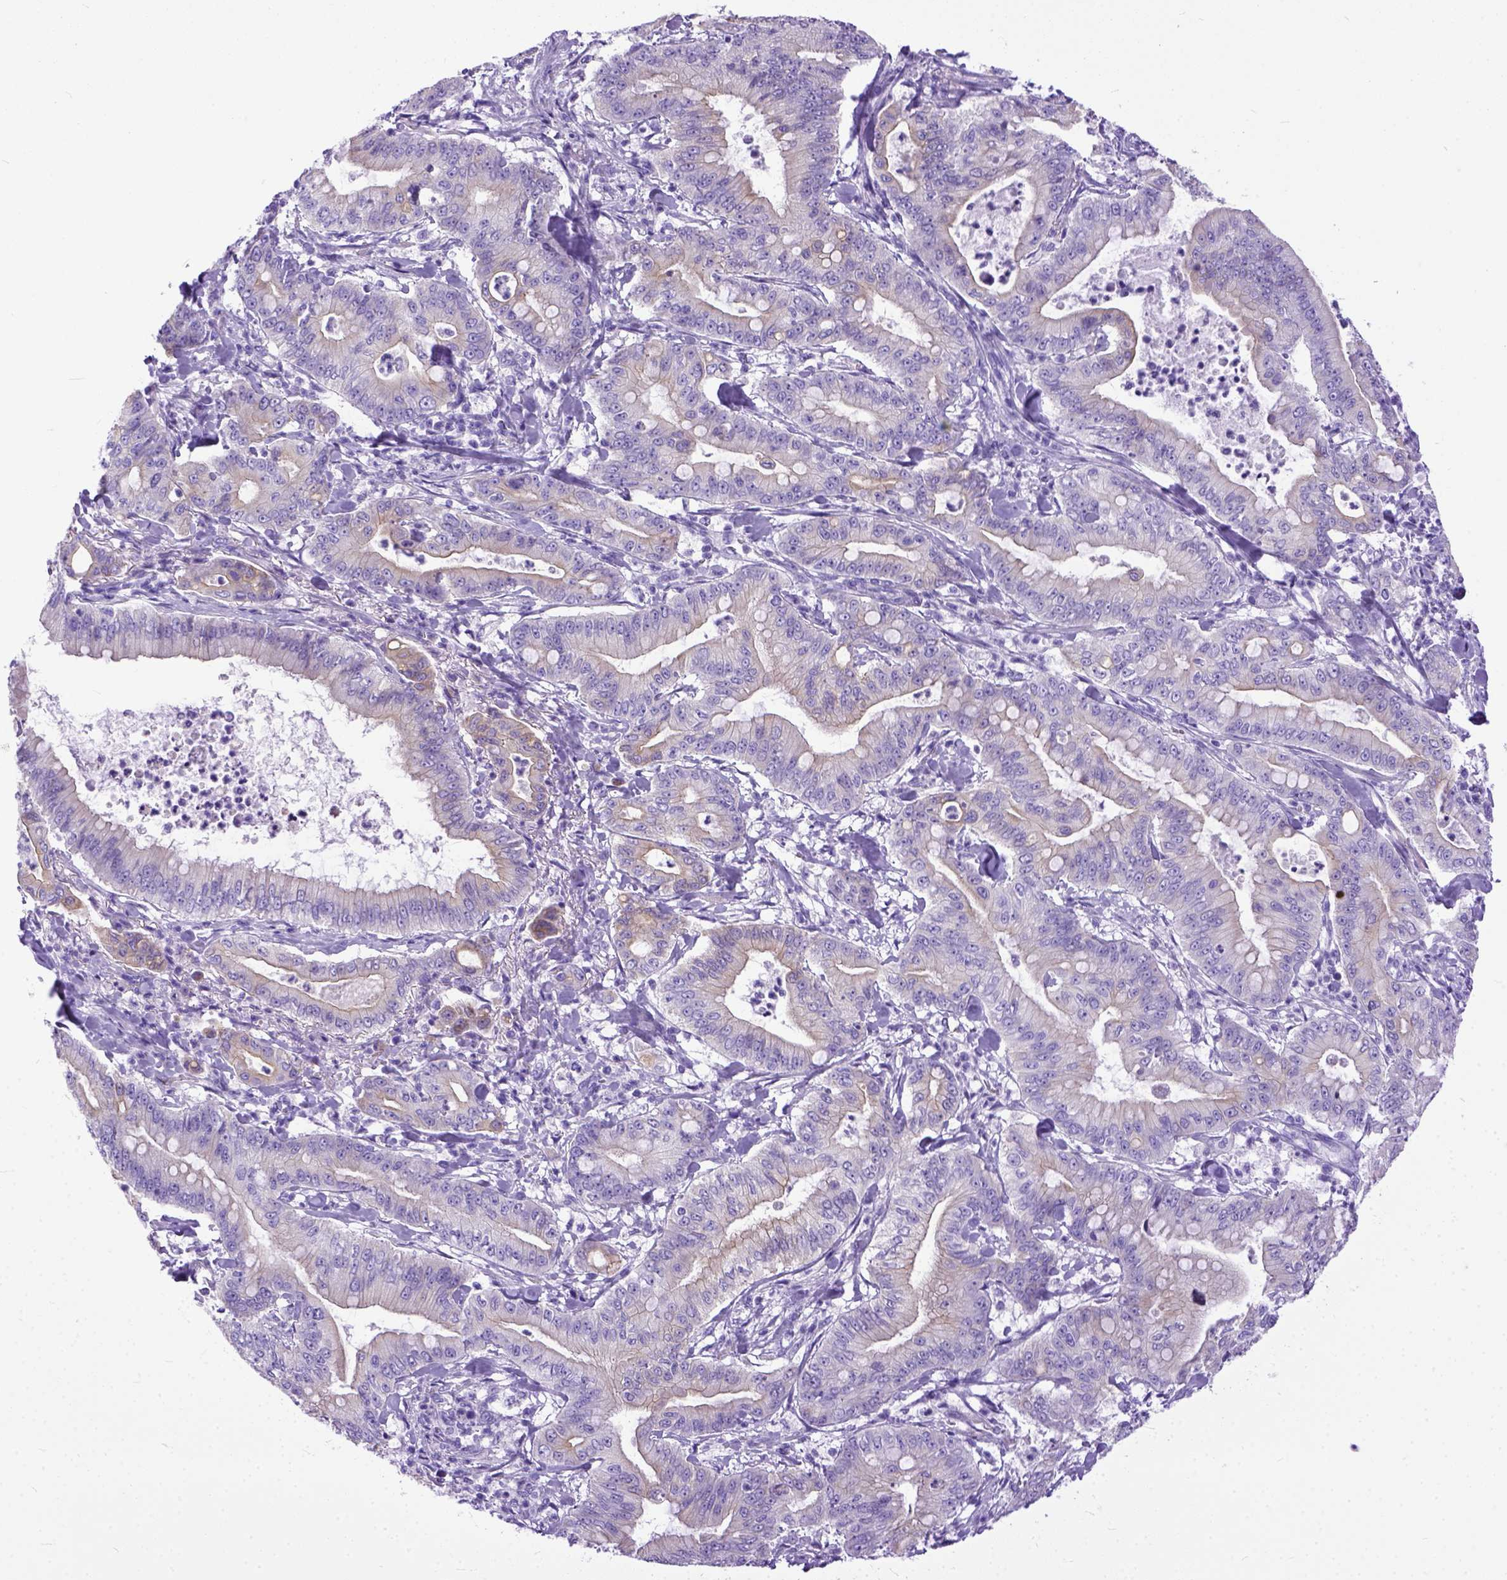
{"staining": {"intensity": "negative", "quantity": "none", "location": "none"}, "tissue": "pancreatic cancer", "cell_type": "Tumor cells", "image_type": "cancer", "snomed": [{"axis": "morphology", "description": "Adenocarcinoma, NOS"}, {"axis": "topography", "description": "Pancreas"}], "caption": "Pancreatic cancer stained for a protein using immunohistochemistry (IHC) demonstrates no expression tumor cells.", "gene": "PPL", "patient": {"sex": "male", "age": 71}}